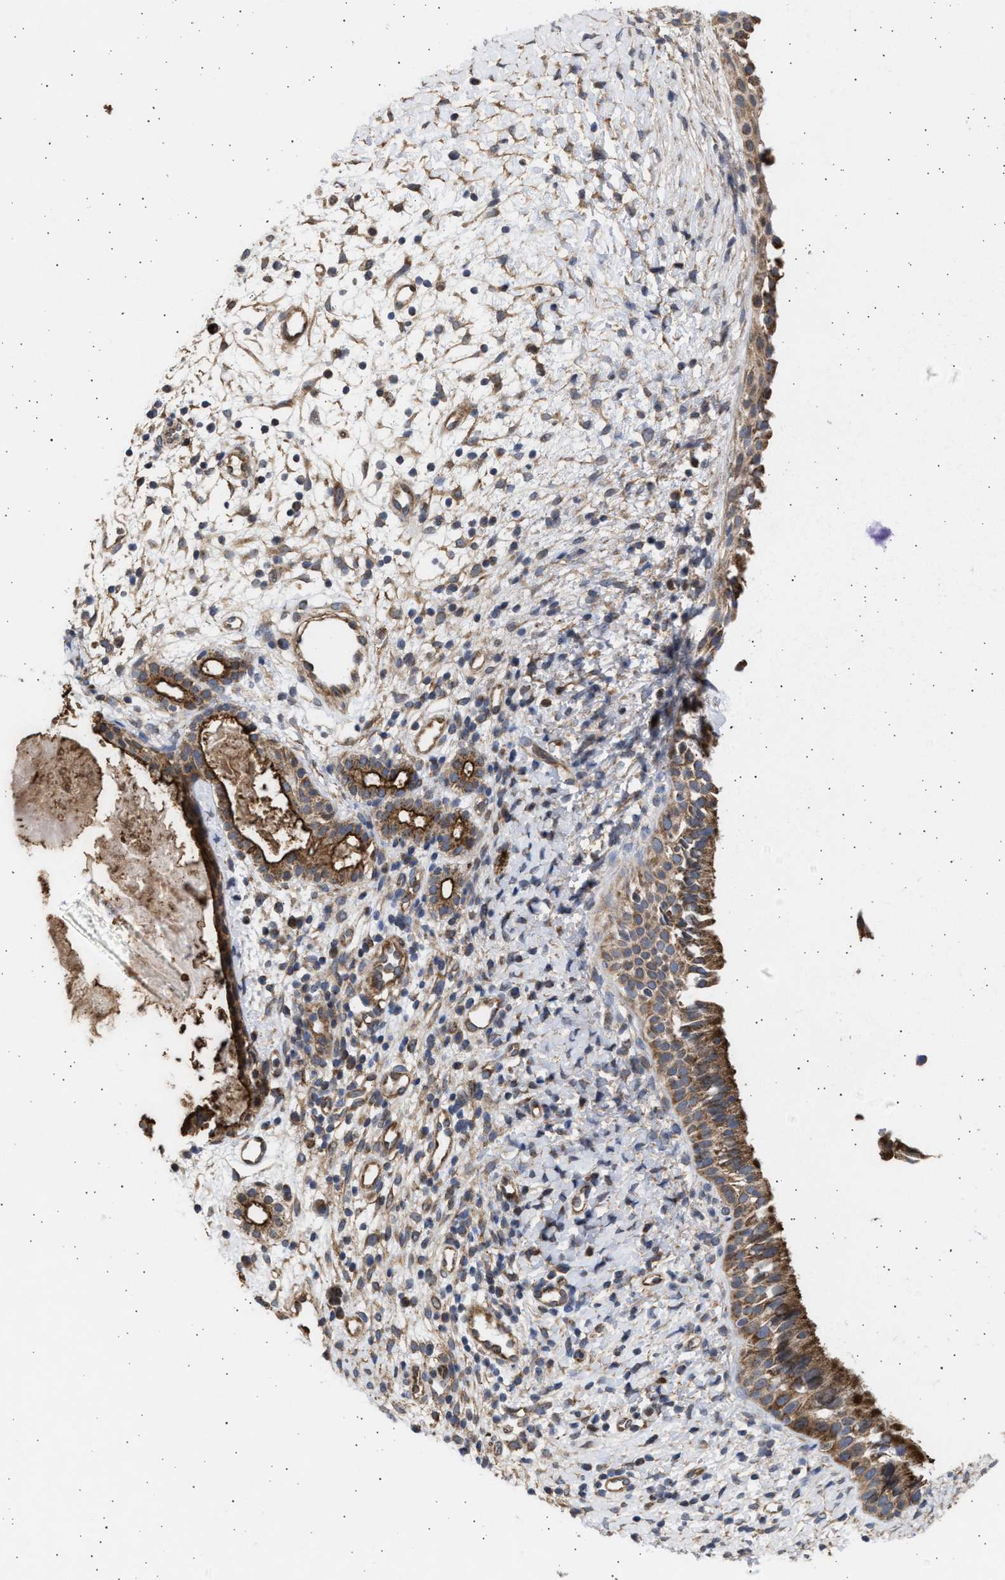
{"staining": {"intensity": "strong", "quantity": ">75%", "location": "cytoplasmic/membranous"}, "tissue": "nasopharynx", "cell_type": "Respiratory epithelial cells", "image_type": "normal", "snomed": [{"axis": "morphology", "description": "Normal tissue, NOS"}, {"axis": "topography", "description": "Nasopharynx"}], "caption": "Immunohistochemistry micrograph of unremarkable nasopharynx: nasopharynx stained using immunohistochemistry (IHC) demonstrates high levels of strong protein expression localized specifically in the cytoplasmic/membranous of respiratory epithelial cells, appearing as a cytoplasmic/membranous brown color.", "gene": "TTC19", "patient": {"sex": "male", "age": 22}}